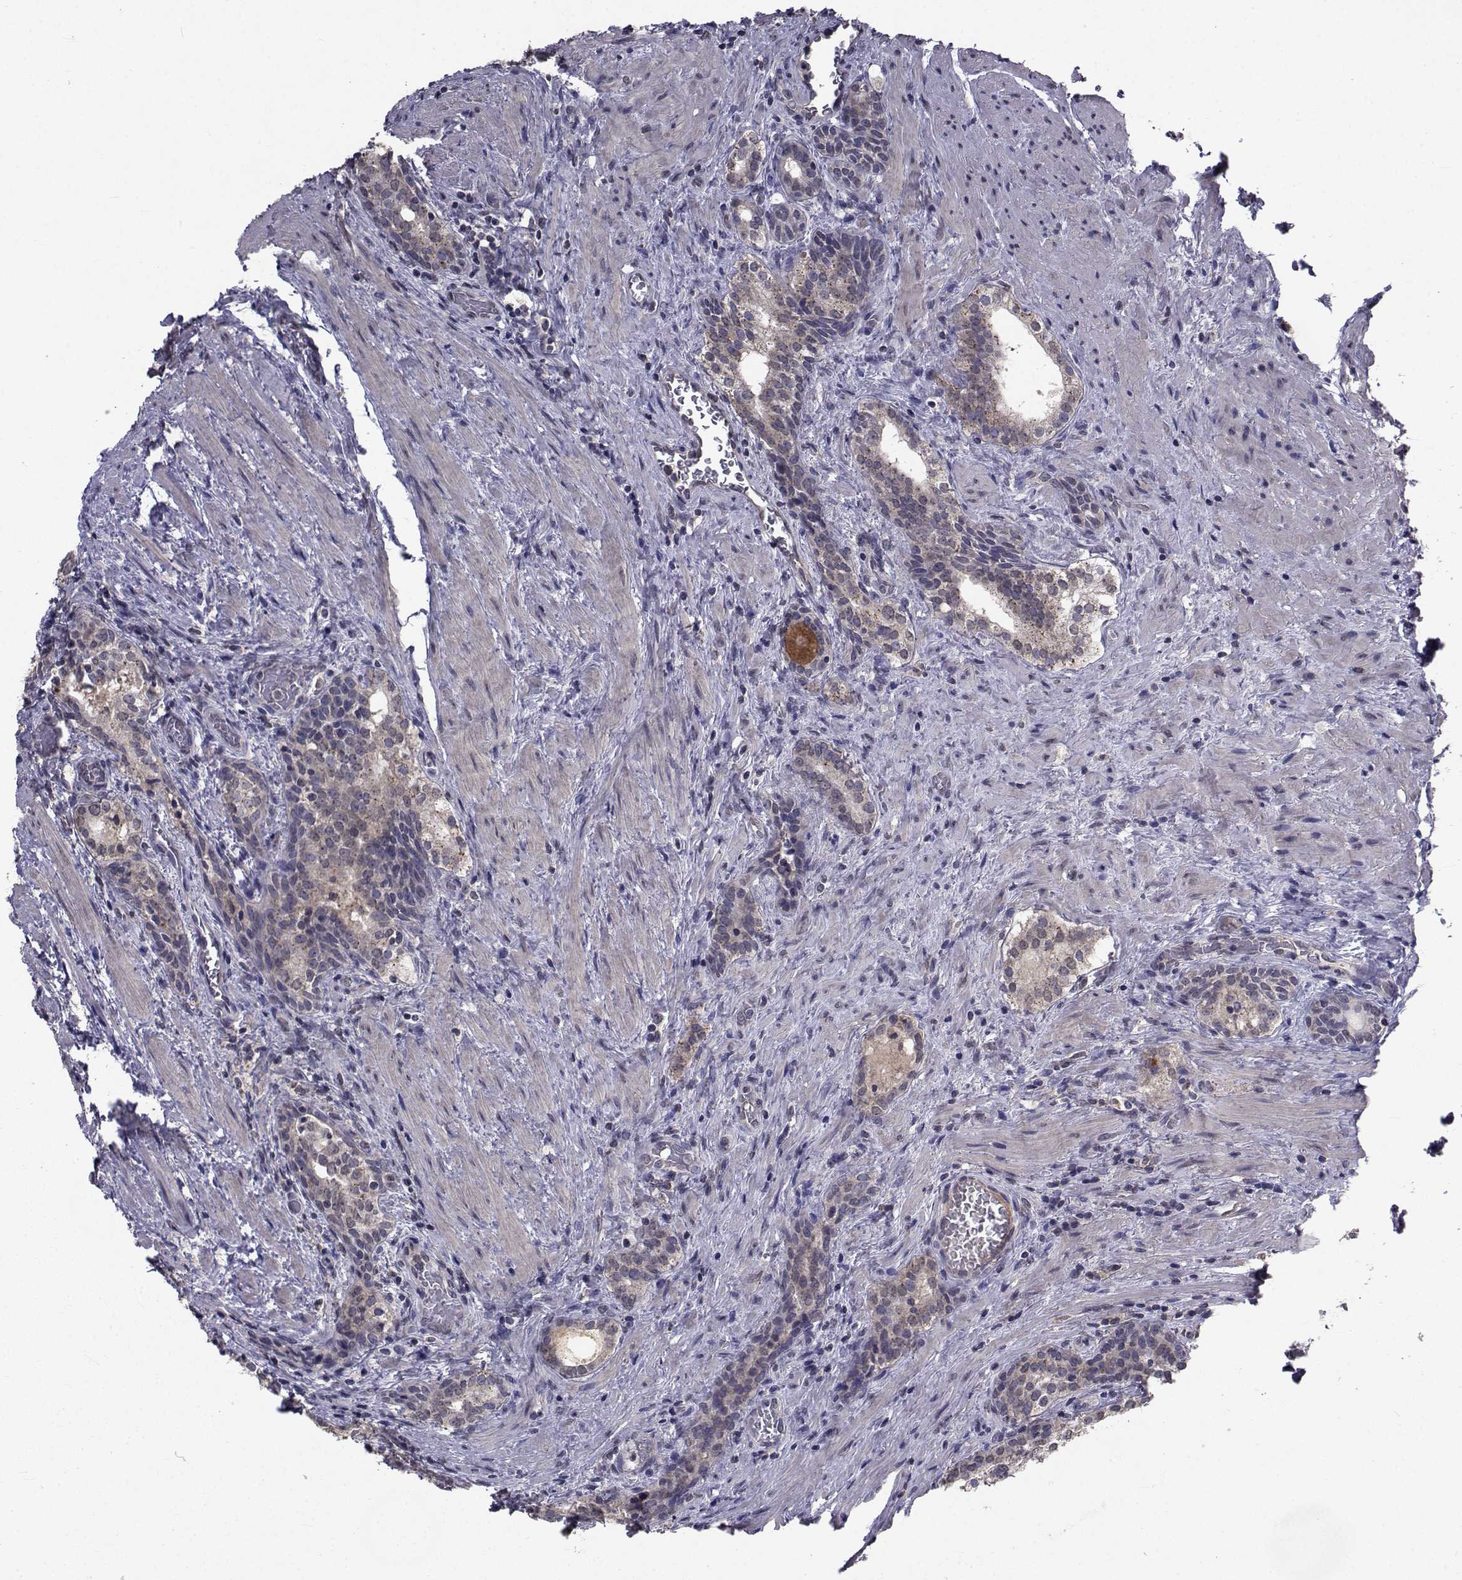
{"staining": {"intensity": "weak", "quantity": "25%-75%", "location": "cytoplasmic/membranous"}, "tissue": "prostate cancer", "cell_type": "Tumor cells", "image_type": "cancer", "snomed": [{"axis": "morphology", "description": "Adenocarcinoma, NOS"}, {"axis": "morphology", "description": "Adenocarcinoma, High grade"}, {"axis": "topography", "description": "Prostate"}], "caption": "Immunohistochemical staining of prostate cancer shows weak cytoplasmic/membranous protein positivity in approximately 25%-75% of tumor cells. Immunohistochemistry stains the protein of interest in brown and the nuclei are stained blue.", "gene": "CYP2S1", "patient": {"sex": "male", "age": 61}}